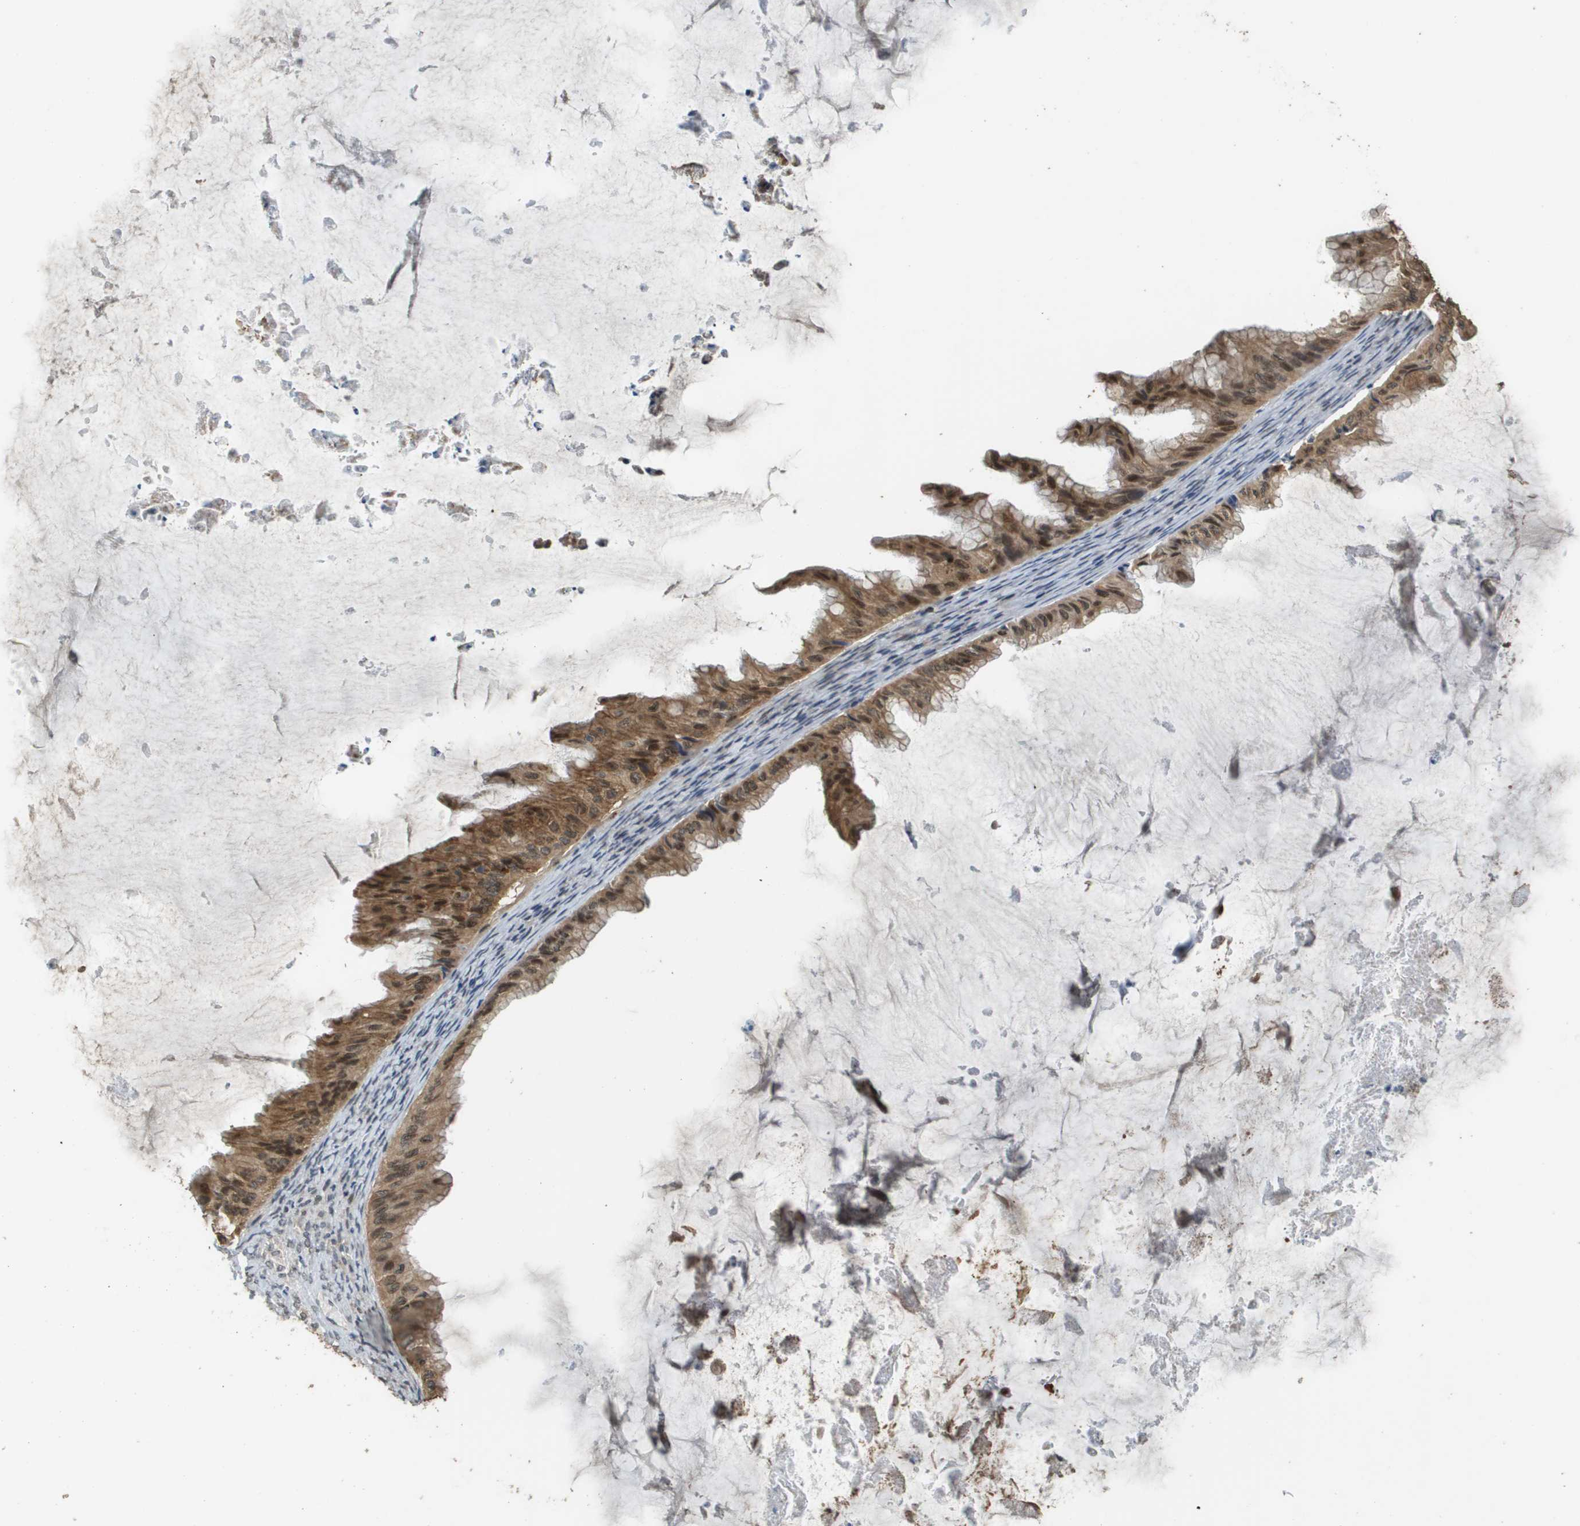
{"staining": {"intensity": "moderate", "quantity": ">75%", "location": "cytoplasmic/membranous"}, "tissue": "ovarian cancer", "cell_type": "Tumor cells", "image_type": "cancer", "snomed": [{"axis": "morphology", "description": "Cystadenocarcinoma, mucinous, NOS"}, {"axis": "topography", "description": "Ovary"}], "caption": "DAB immunohistochemical staining of human ovarian cancer (mucinous cystadenocarcinoma) demonstrates moderate cytoplasmic/membranous protein positivity in approximately >75% of tumor cells. The protein is stained brown, and the nuclei are stained in blue (DAB (3,3'-diaminobenzidine) IHC with brightfield microscopy, high magnification).", "gene": "FANCC", "patient": {"sex": "female", "age": 61}}